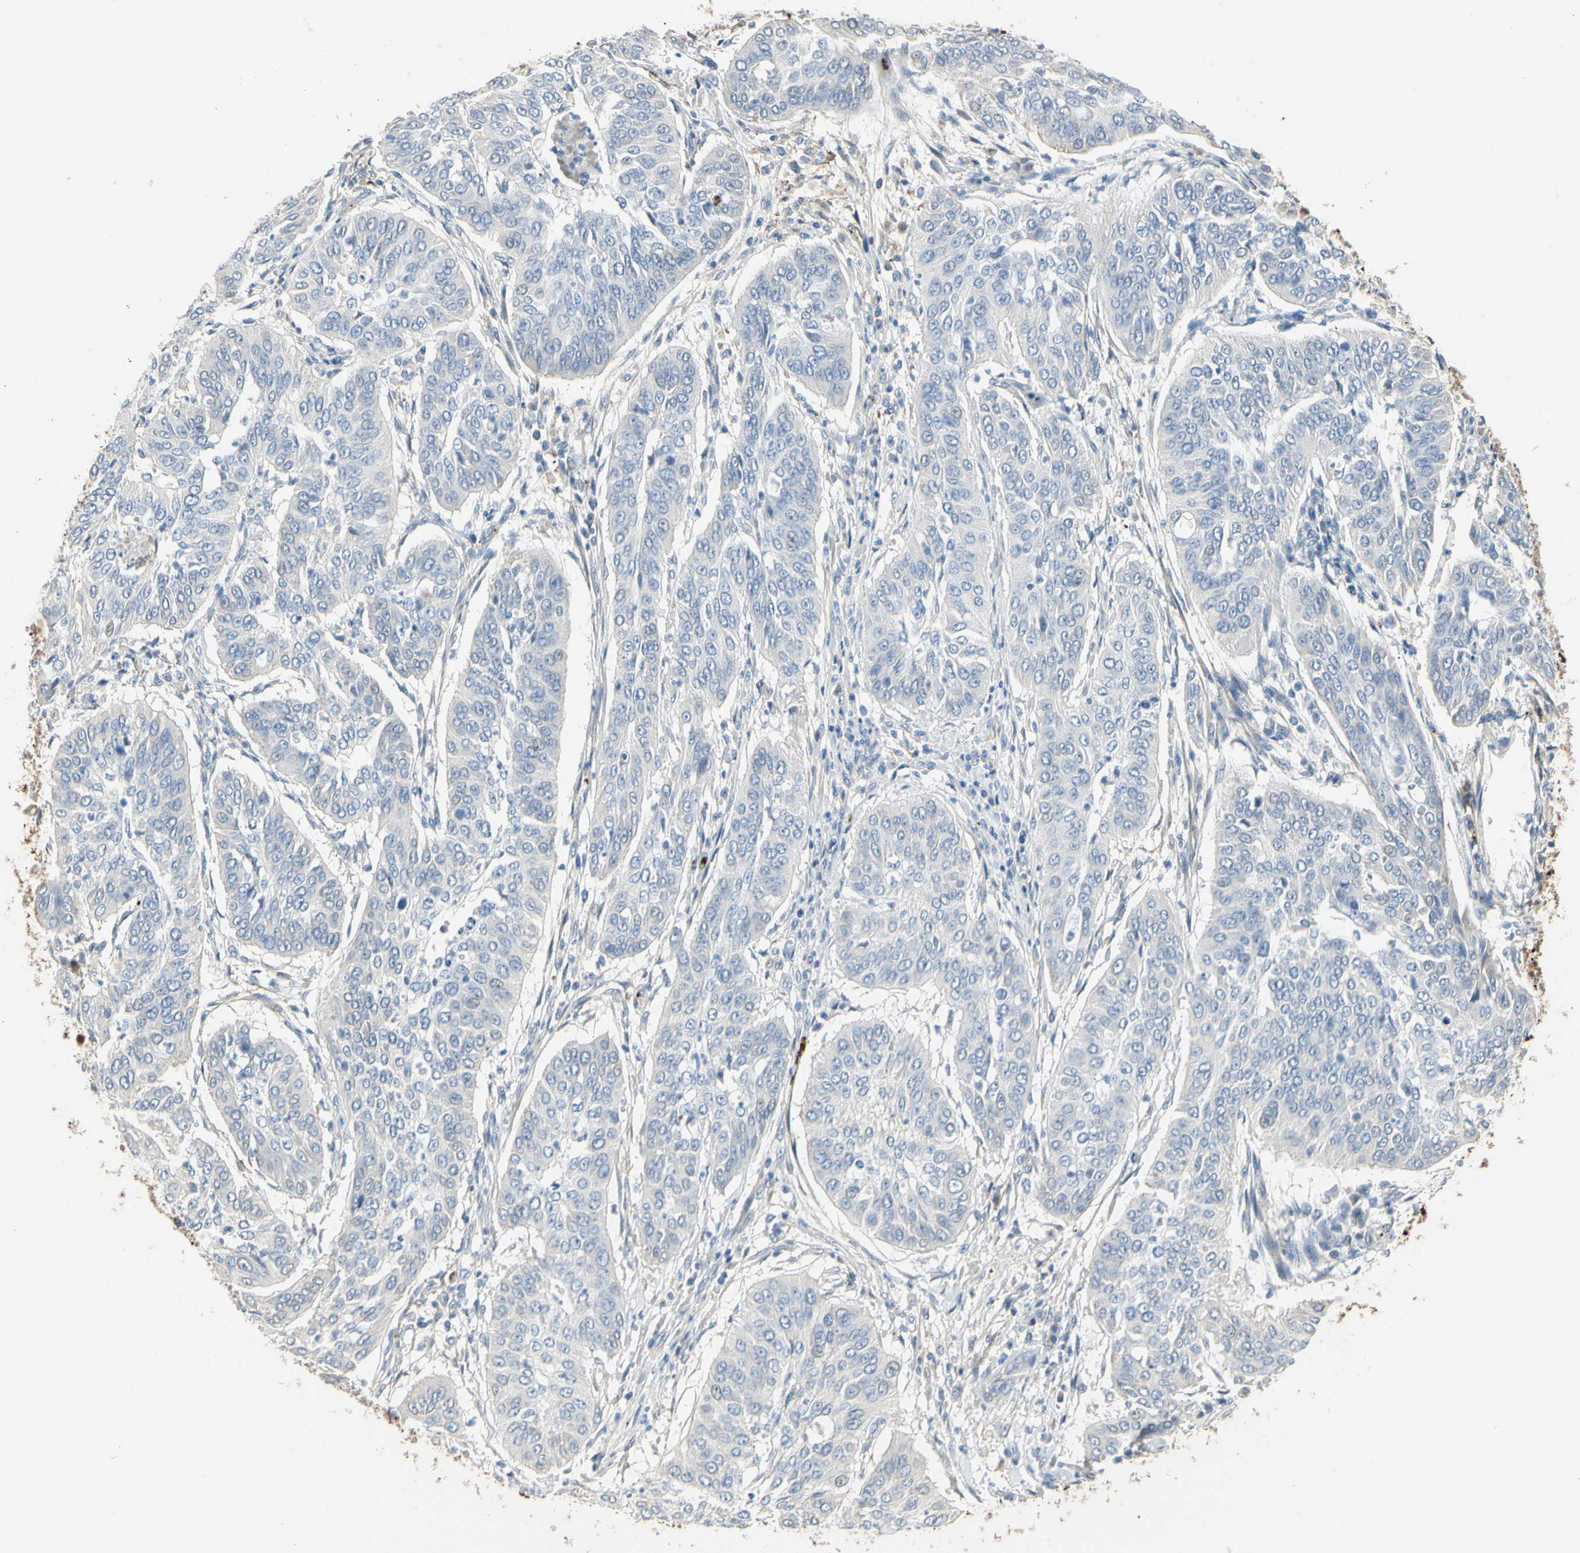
{"staining": {"intensity": "negative", "quantity": "none", "location": "none"}, "tissue": "cervical cancer", "cell_type": "Tumor cells", "image_type": "cancer", "snomed": [{"axis": "morphology", "description": "Normal tissue, NOS"}, {"axis": "morphology", "description": "Squamous cell carcinoma, NOS"}, {"axis": "topography", "description": "Cervix"}], "caption": "Cervical cancer (squamous cell carcinoma) stained for a protein using immunohistochemistry (IHC) displays no staining tumor cells.", "gene": "FGB", "patient": {"sex": "female", "age": 39}}